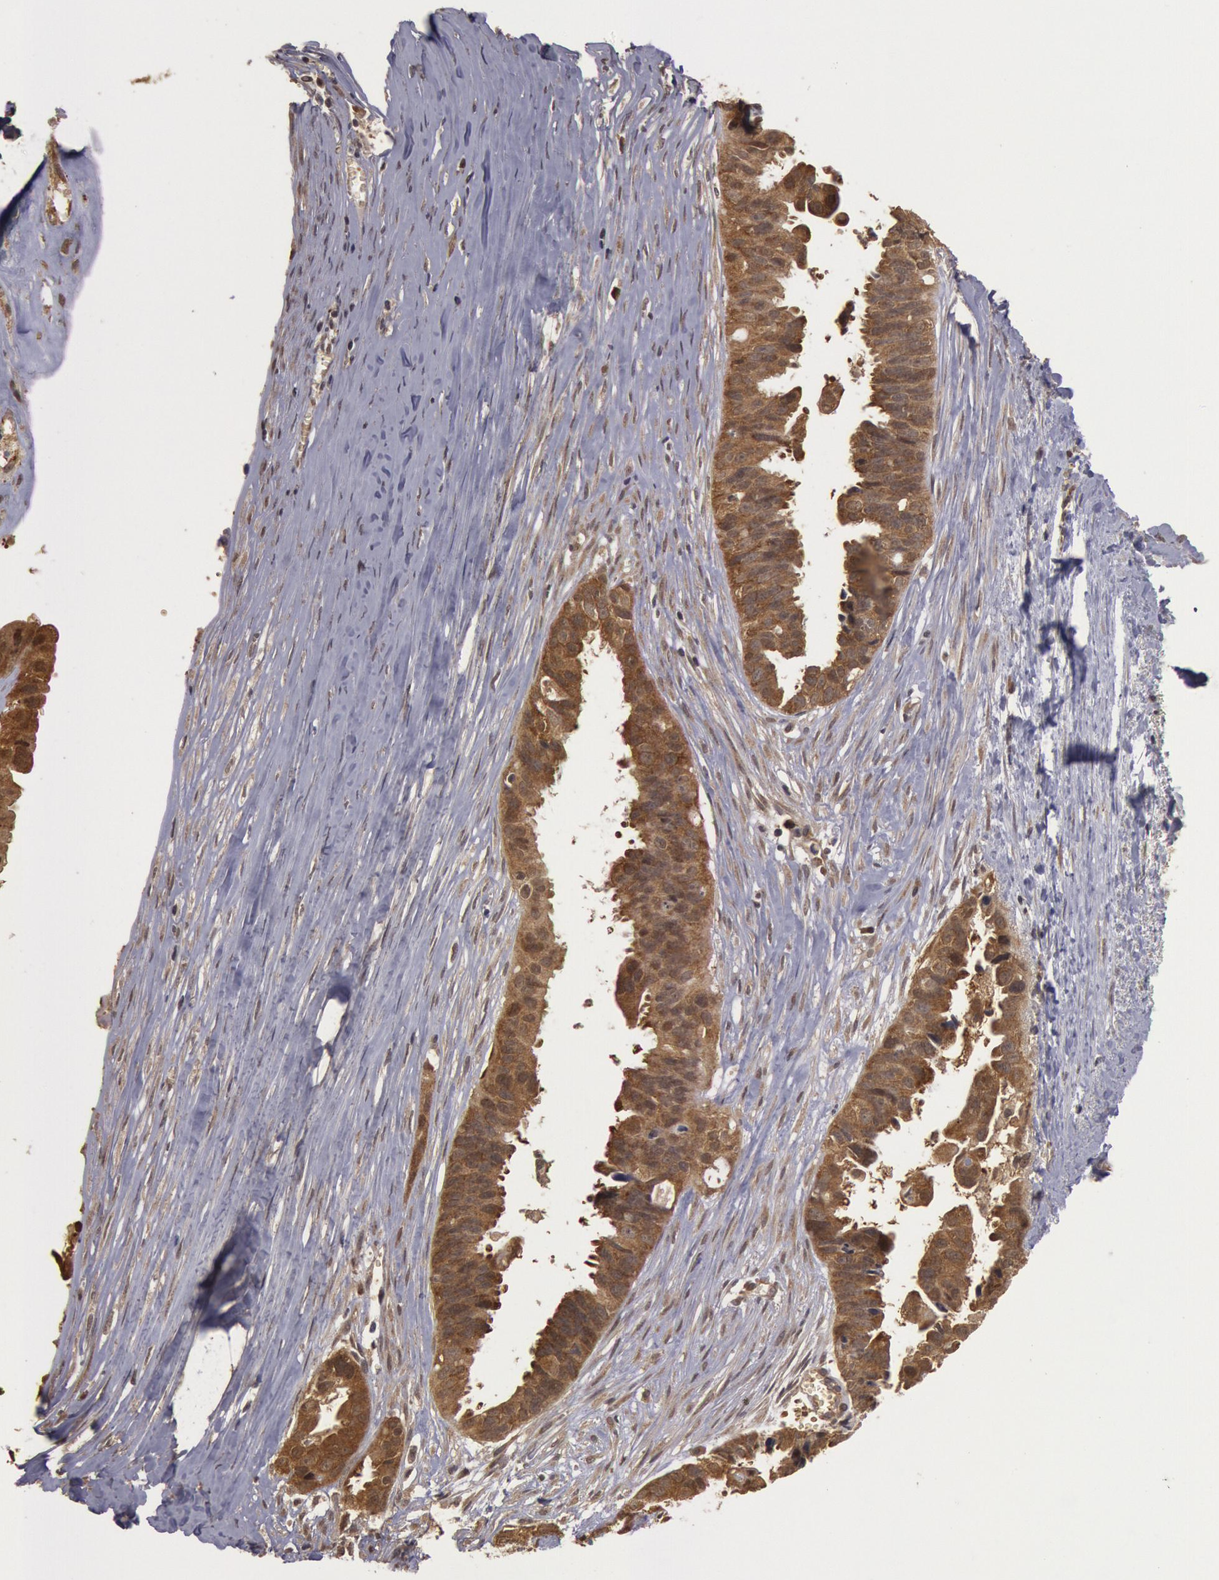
{"staining": {"intensity": "moderate", "quantity": ">75%", "location": "cytoplasmic/membranous,nuclear"}, "tissue": "ovarian cancer", "cell_type": "Tumor cells", "image_type": "cancer", "snomed": [{"axis": "morphology", "description": "Carcinoma, endometroid"}, {"axis": "topography", "description": "Ovary"}], "caption": "Endometroid carcinoma (ovarian) was stained to show a protein in brown. There is medium levels of moderate cytoplasmic/membranous and nuclear positivity in about >75% of tumor cells. (DAB (3,3'-diaminobenzidine) IHC, brown staining for protein, blue staining for nuclei).", "gene": "USP14", "patient": {"sex": "female", "age": 85}}